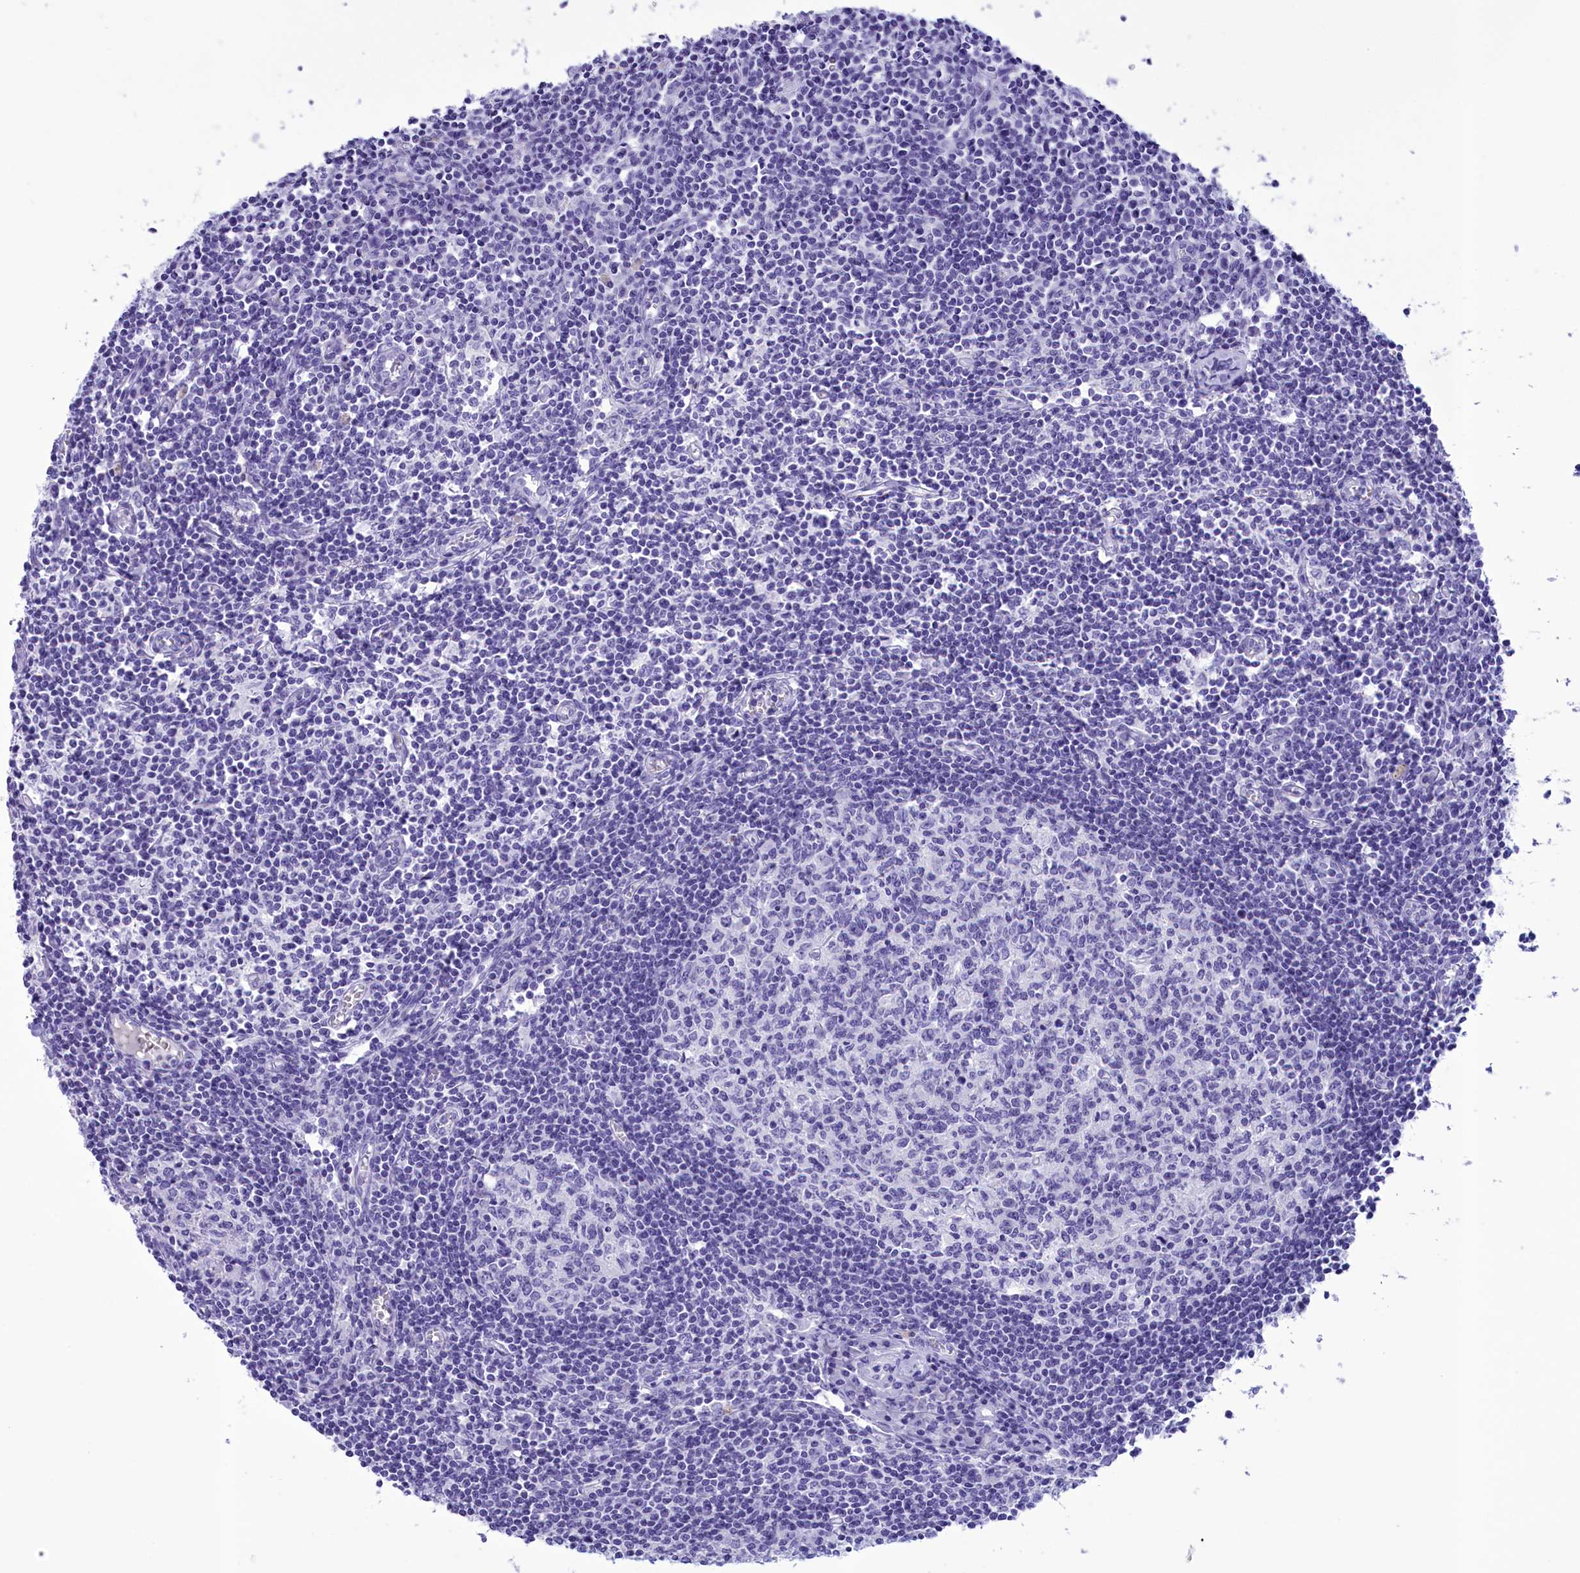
{"staining": {"intensity": "negative", "quantity": "none", "location": "none"}, "tissue": "lymph node", "cell_type": "Germinal center cells", "image_type": "normal", "snomed": [{"axis": "morphology", "description": "Normal tissue, NOS"}, {"axis": "topography", "description": "Lymph node"}], "caption": "Lymph node stained for a protein using IHC demonstrates no staining germinal center cells.", "gene": "BRI3", "patient": {"sex": "female", "age": 55}}